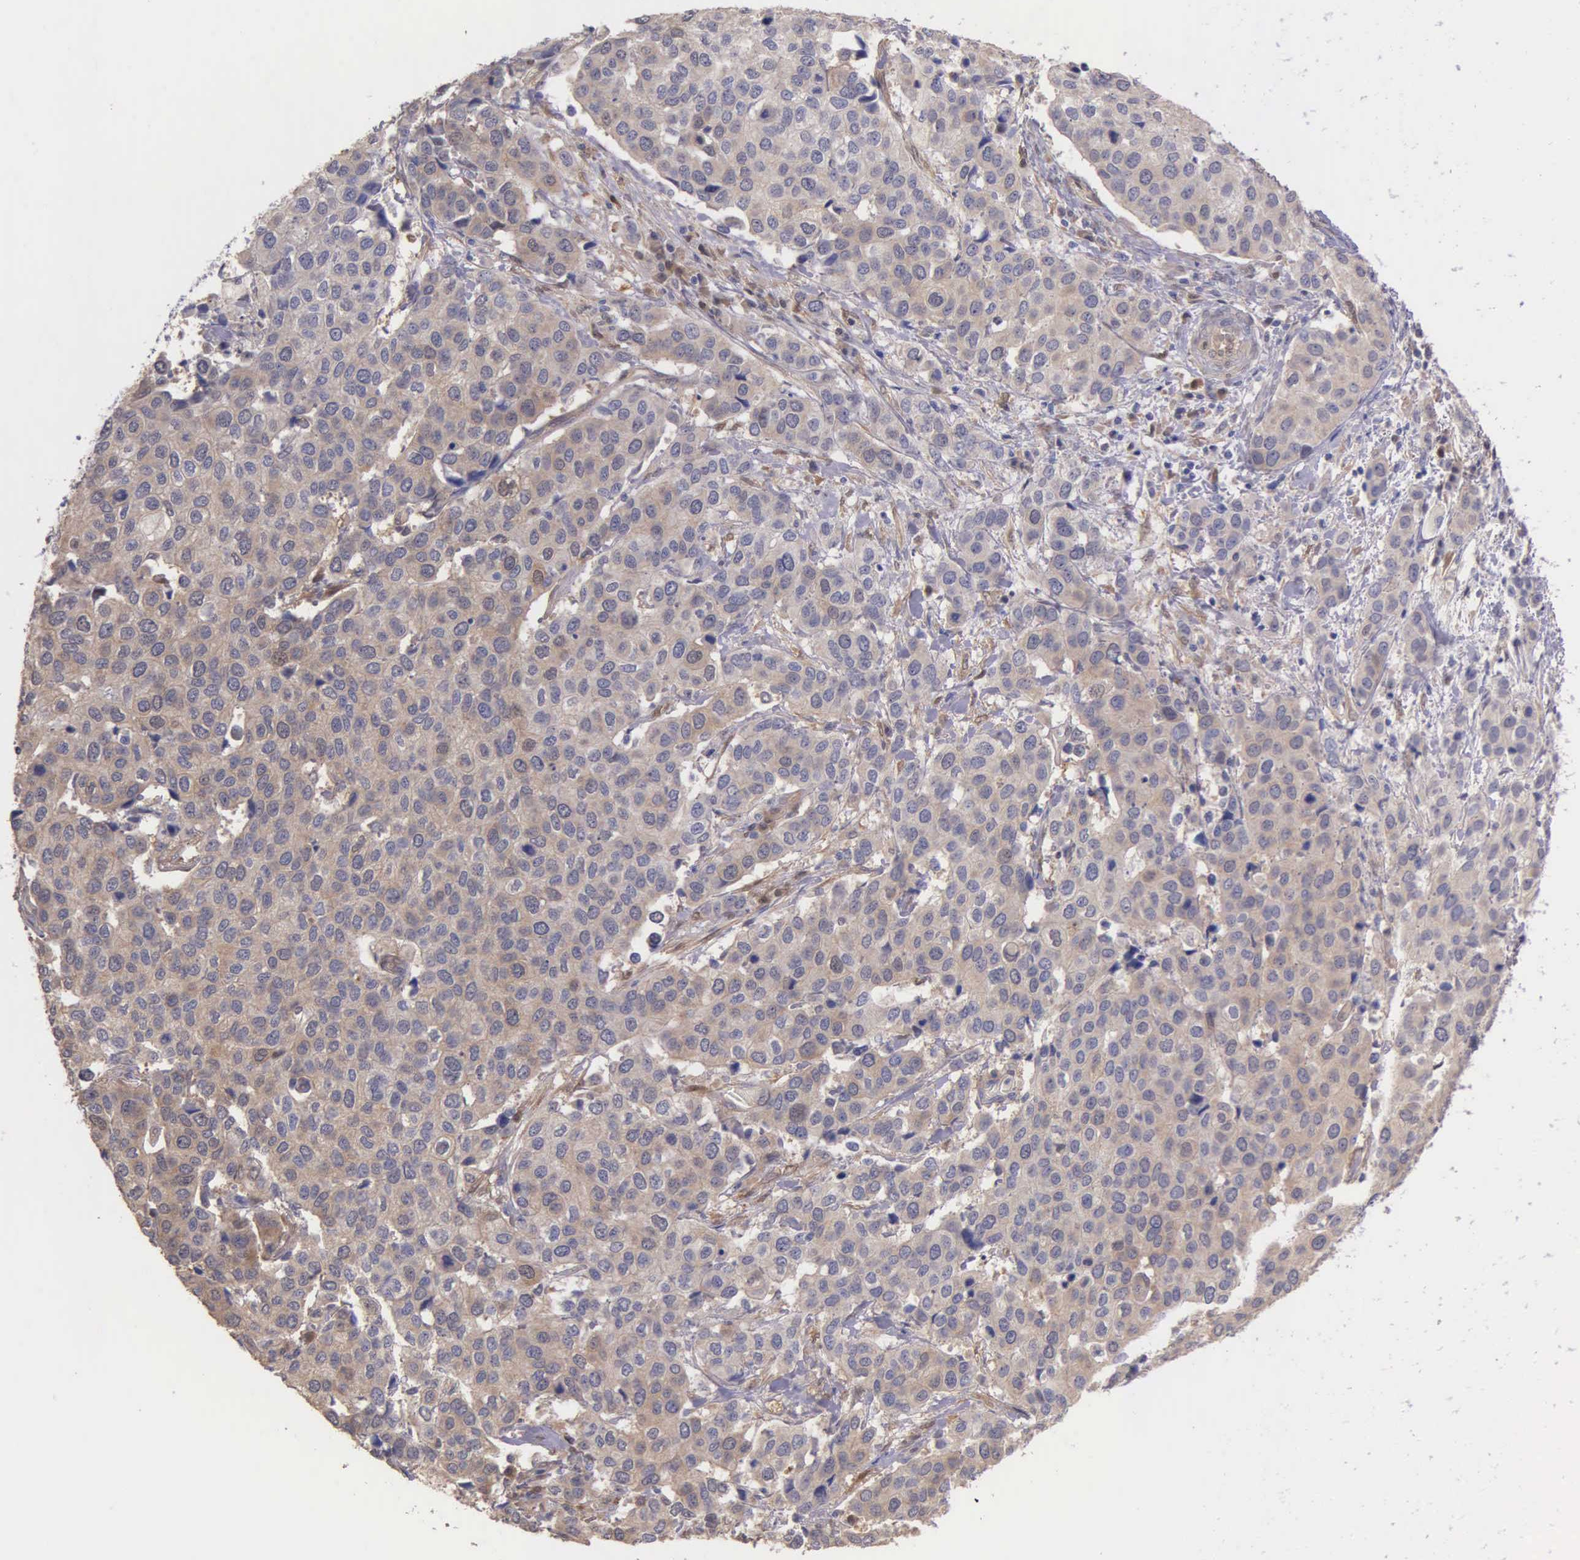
{"staining": {"intensity": "weak", "quantity": "25%-75%", "location": "cytoplasmic/membranous"}, "tissue": "cervical cancer", "cell_type": "Tumor cells", "image_type": "cancer", "snomed": [{"axis": "morphology", "description": "Squamous cell carcinoma, NOS"}, {"axis": "topography", "description": "Cervix"}], "caption": "Immunohistochemistry of cervical cancer (squamous cell carcinoma) displays low levels of weak cytoplasmic/membranous expression in approximately 25%-75% of tumor cells.", "gene": "GSTT2", "patient": {"sex": "female", "age": 54}}